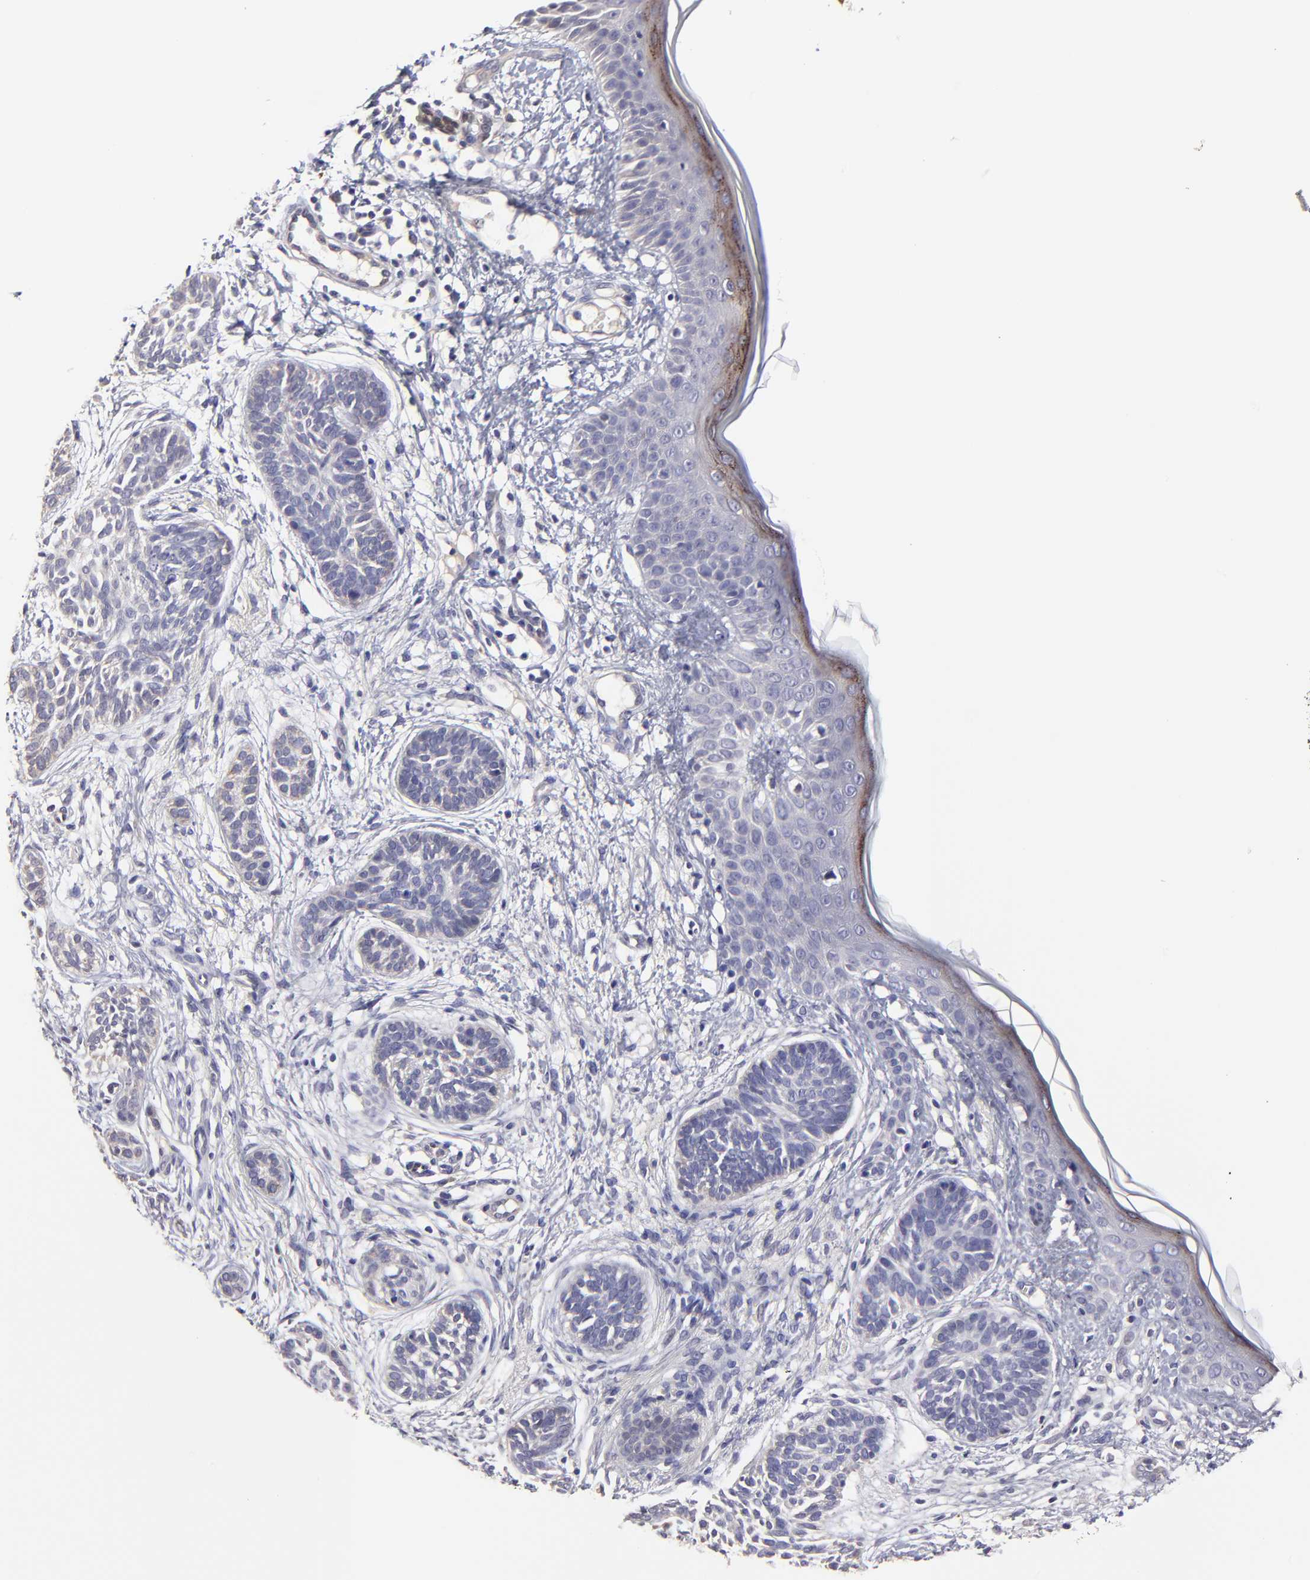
{"staining": {"intensity": "negative", "quantity": "none", "location": "none"}, "tissue": "skin cancer", "cell_type": "Tumor cells", "image_type": "cancer", "snomed": [{"axis": "morphology", "description": "Normal tissue, NOS"}, {"axis": "morphology", "description": "Basal cell carcinoma"}, {"axis": "topography", "description": "Skin"}], "caption": "Tumor cells are negative for protein expression in human skin basal cell carcinoma.", "gene": "BTG2", "patient": {"sex": "male", "age": 63}}